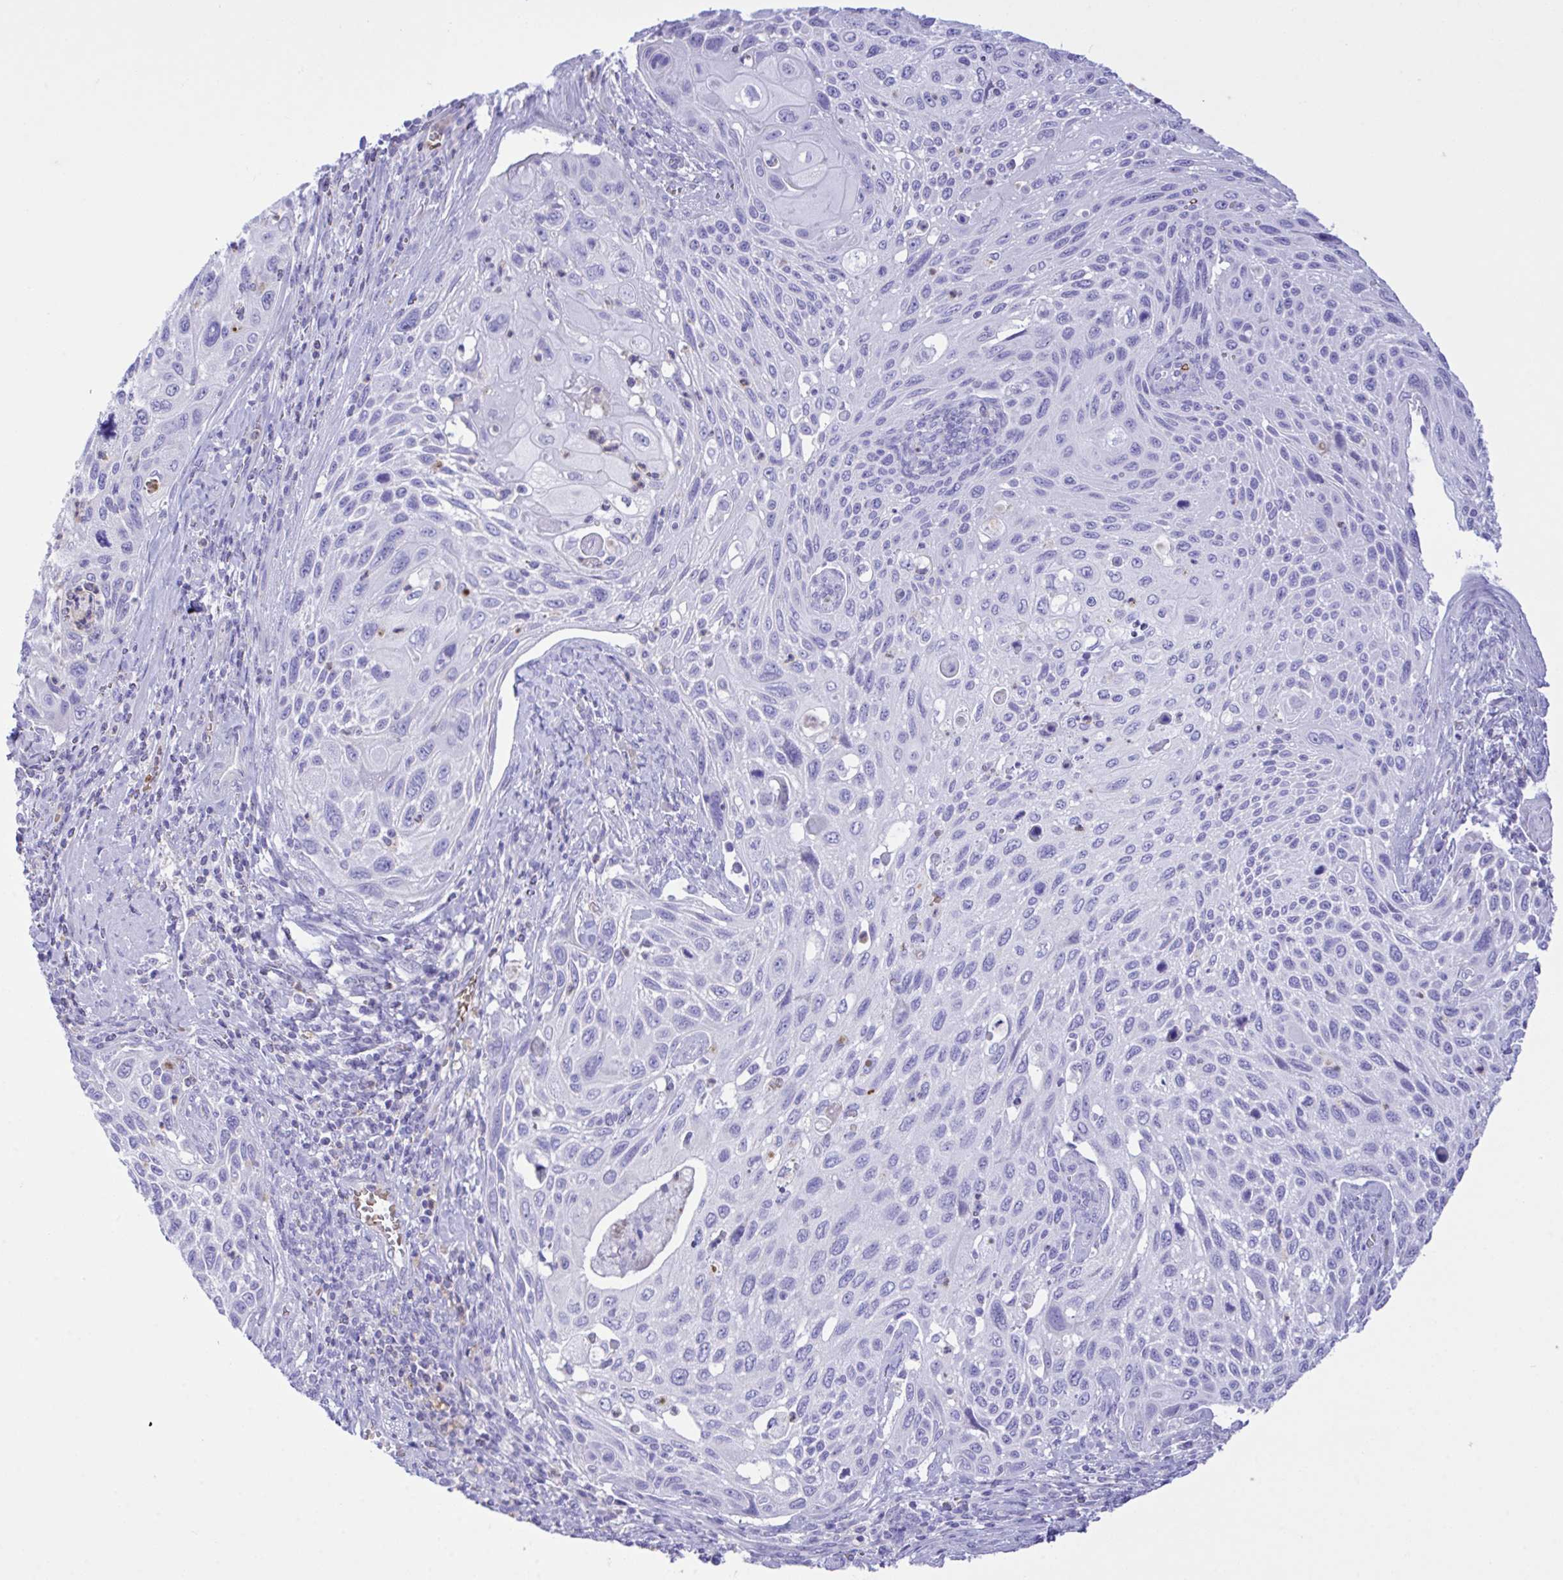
{"staining": {"intensity": "negative", "quantity": "none", "location": "none"}, "tissue": "cervical cancer", "cell_type": "Tumor cells", "image_type": "cancer", "snomed": [{"axis": "morphology", "description": "Squamous cell carcinoma, NOS"}, {"axis": "topography", "description": "Cervix"}], "caption": "Cervical cancer (squamous cell carcinoma) was stained to show a protein in brown. There is no significant staining in tumor cells.", "gene": "ZNF221", "patient": {"sex": "female", "age": 70}}